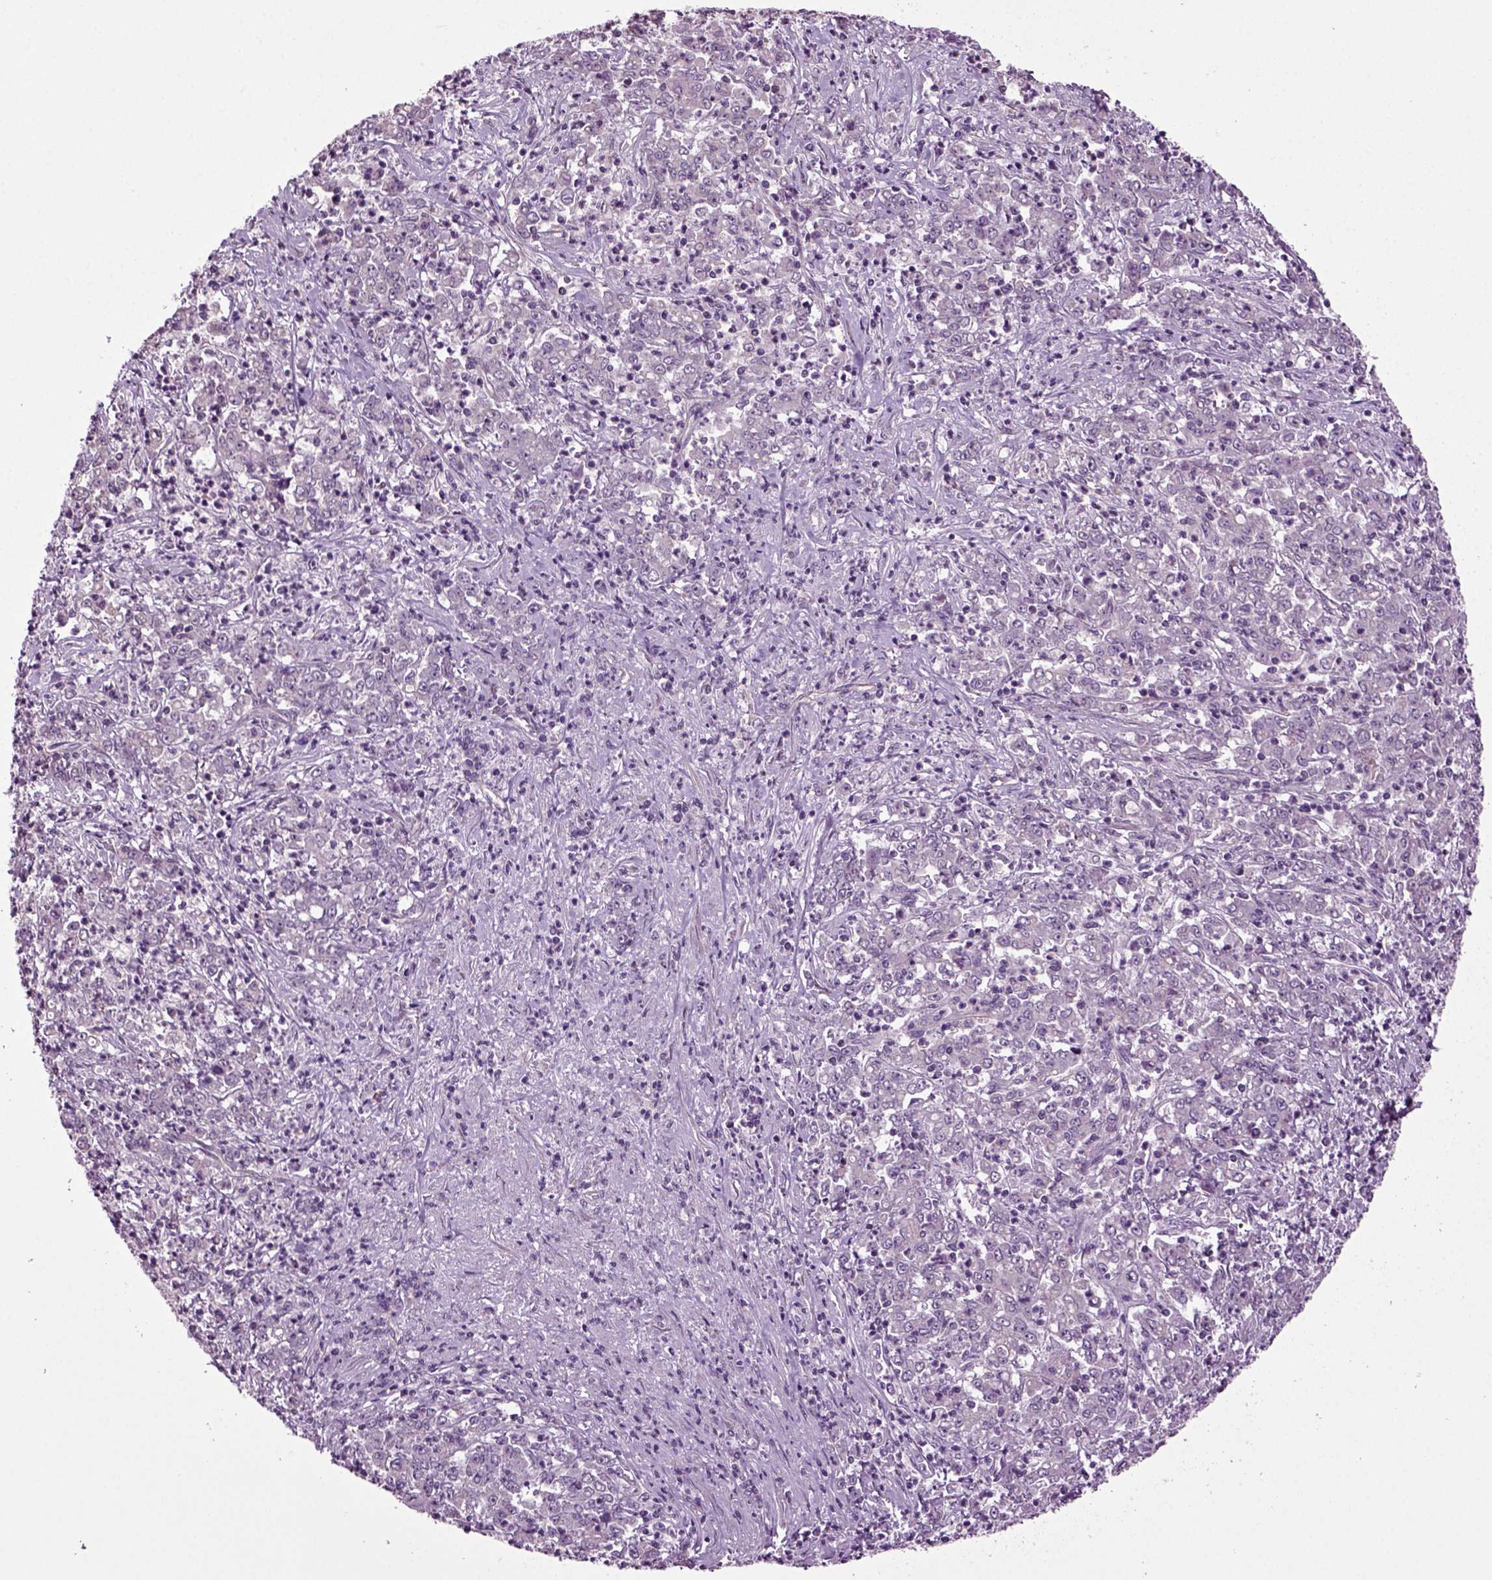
{"staining": {"intensity": "negative", "quantity": "none", "location": "none"}, "tissue": "stomach cancer", "cell_type": "Tumor cells", "image_type": "cancer", "snomed": [{"axis": "morphology", "description": "Adenocarcinoma, NOS"}, {"axis": "topography", "description": "Stomach, lower"}], "caption": "Tumor cells show no significant expression in stomach adenocarcinoma.", "gene": "HAGHL", "patient": {"sex": "female", "age": 71}}